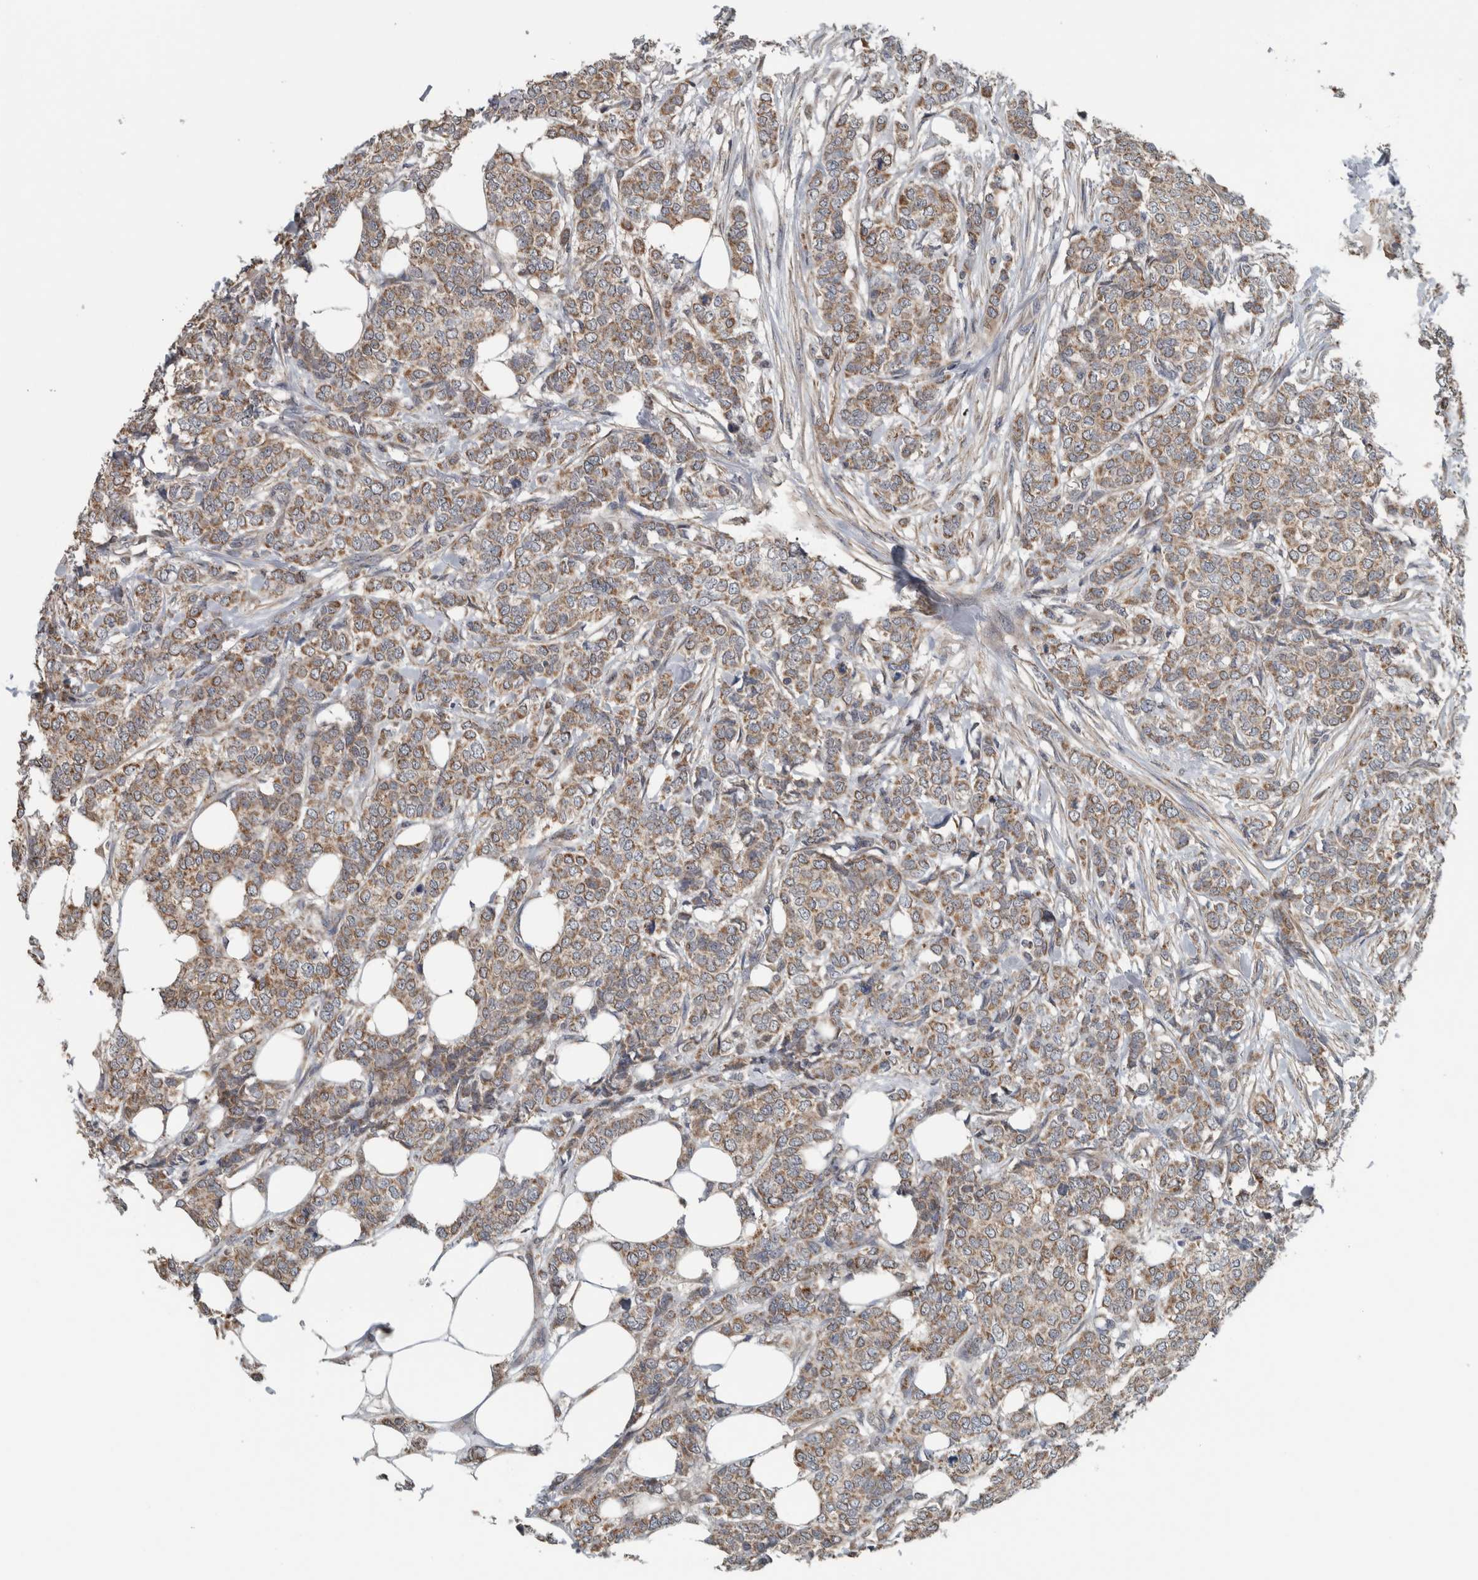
{"staining": {"intensity": "moderate", "quantity": ">75%", "location": "cytoplasmic/membranous"}, "tissue": "breast cancer", "cell_type": "Tumor cells", "image_type": "cancer", "snomed": [{"axis": "morphology", "description": "Lobular carcinoma"}, {"axis": "topography", "description": "Skin"}, {"axis": "topography", "description": "Breast"}], "caption": "High-magnification brightfield microscopy of breast lobular carcinoma stained with DAB (3,3'-diaminobenzidine) (brown) and counterstained with hematoxylin (blue). tumor cells exhibit moderate cytoplasmic/membranous positivity is appreciated in about>75% of cells.", "gene": "ARMC1", "patient": {"sex": "female", "age": 46}}